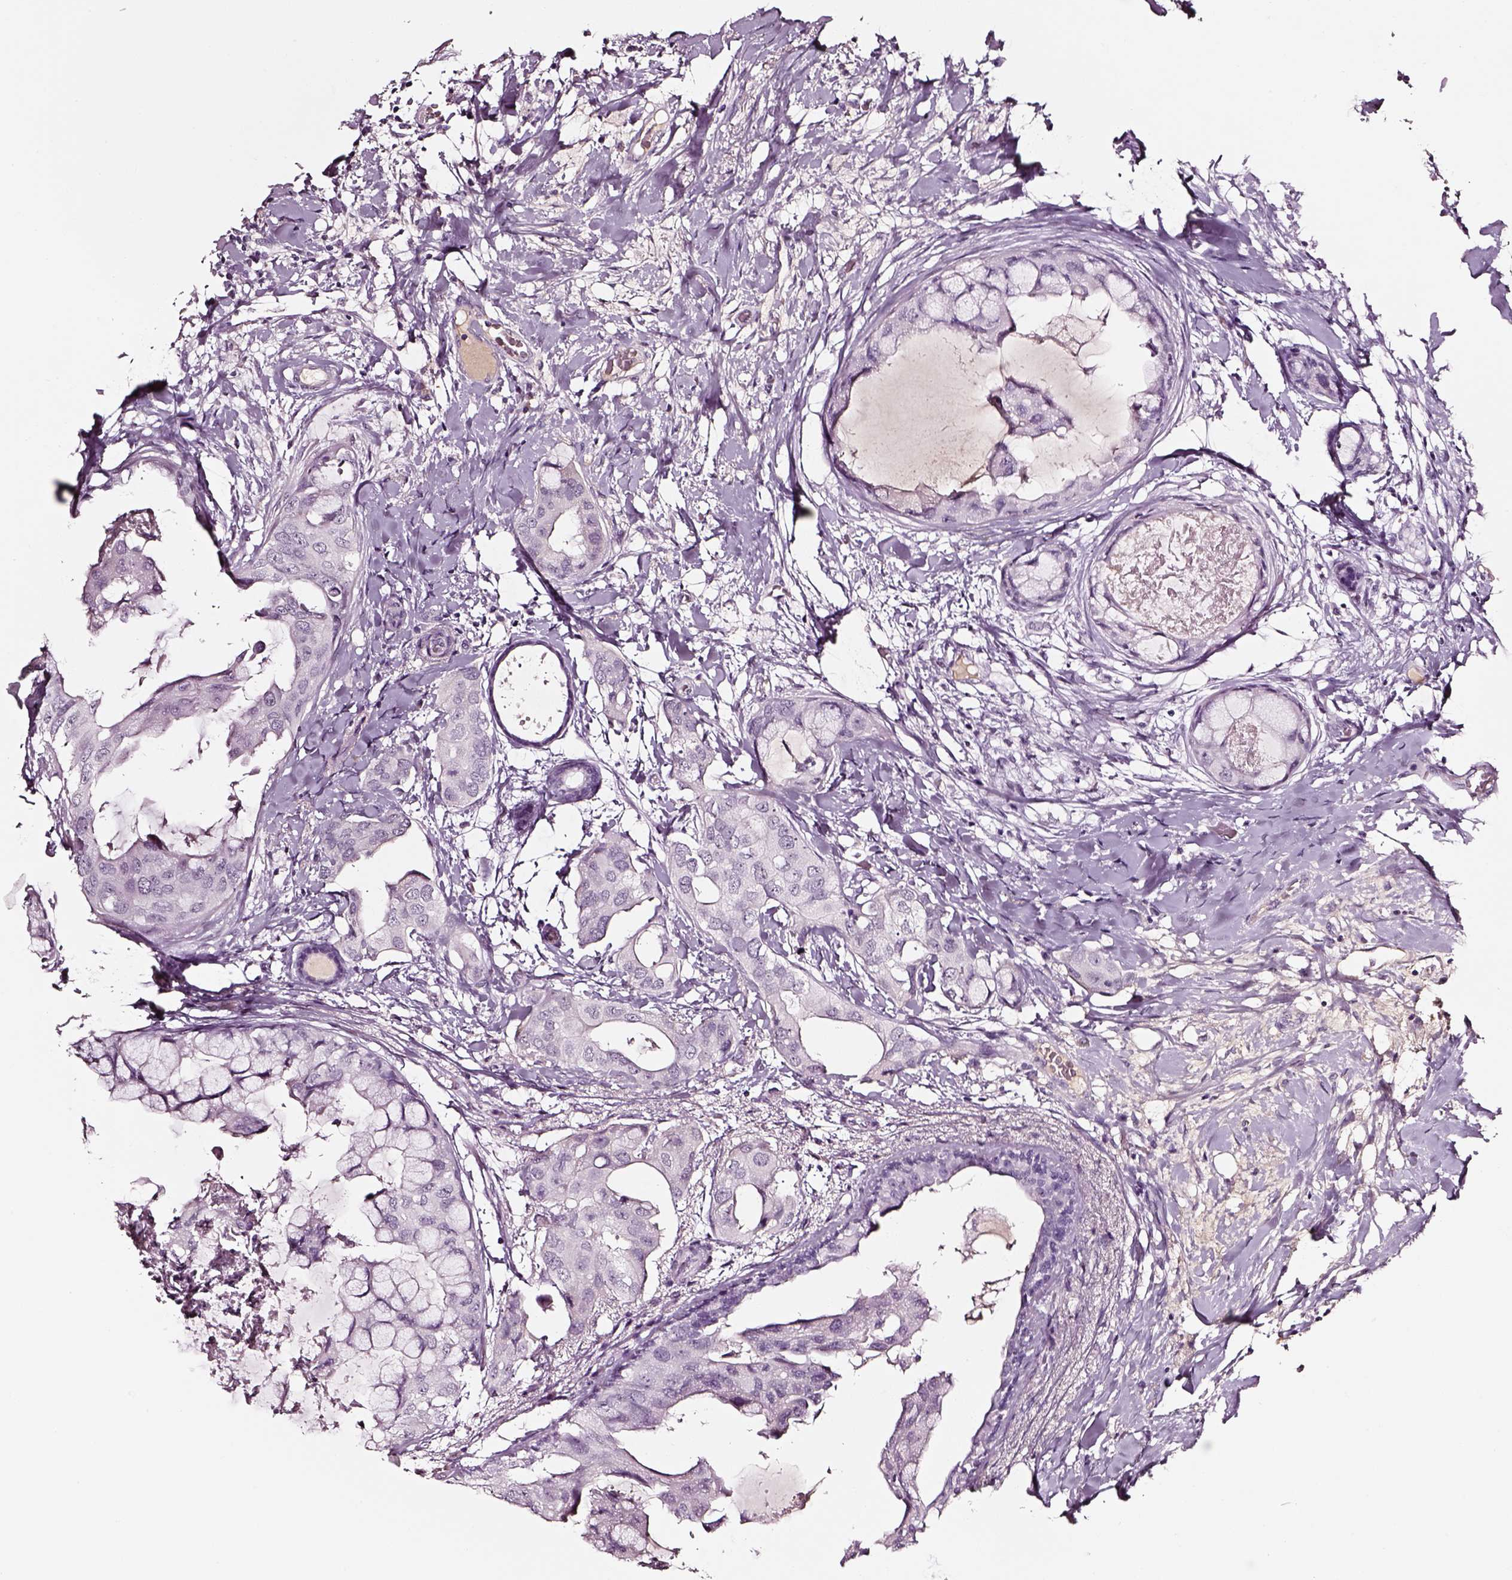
{"staining": {"intensity": "negative", "quantity": "none", "location": "none"}, "tissue": "breast cancer", "cell_type": "Tumor cells", "image_type": "cancer", "snomed": [{"axis": "morphology", "description": "Normal tissue, NOS"}, {"axis": "morphology", "description": "Duct carcinoma"}, {"axis": "topography", "description": "Breast"}], "caption": "IHC histopathology image of neoplastic tissue: intraductal carcinoma (breast) stained with DAB reveals no significant protein expression in tumor cells.", "gene": "SMIM17", "patient": {"sex": "female", "age": 40}}